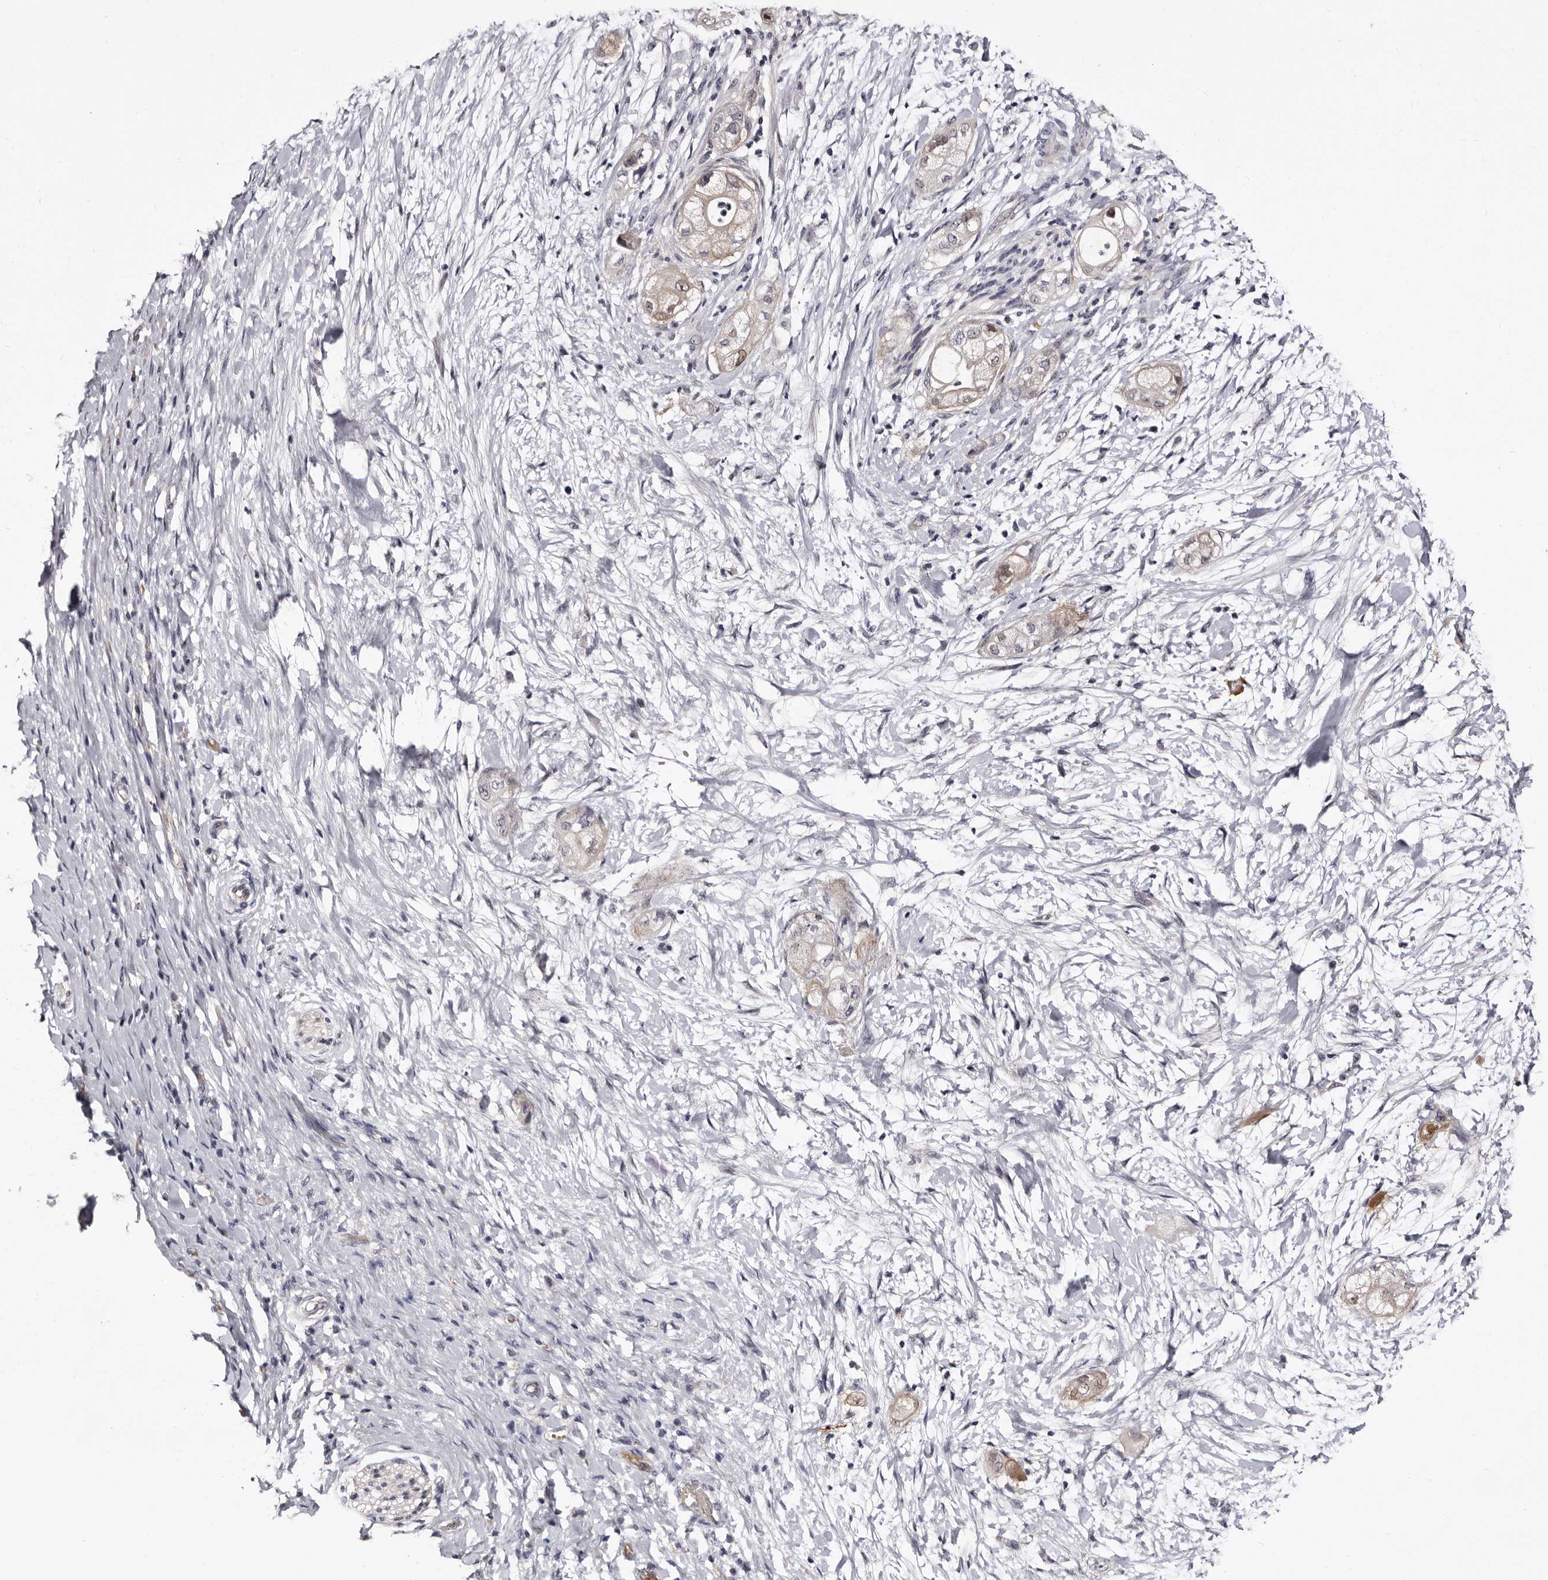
{"staining": {"intensity": "weak", "quantity": ">75%", "location": "cytoplasmic/membranous,nuclear"}, "tissue": "pancreatic cancer", "cell_type": "Tumor cells", "image_type": "cancer", "snomed": [{"axis": "morphology", "description": "Adenocarcinoma, NOS"}, {"axis": "topography", "description": "Pancreas"}], "caption": "The image demonstrates staining of pancreatic cancer (adenocarcinoma), revealing weak cytoplasmic/membranous and nuclear protein positivity (brown color) within tumor cells.", "gene": "BPGM", "patient": {"sex": "male", "age": 58}}